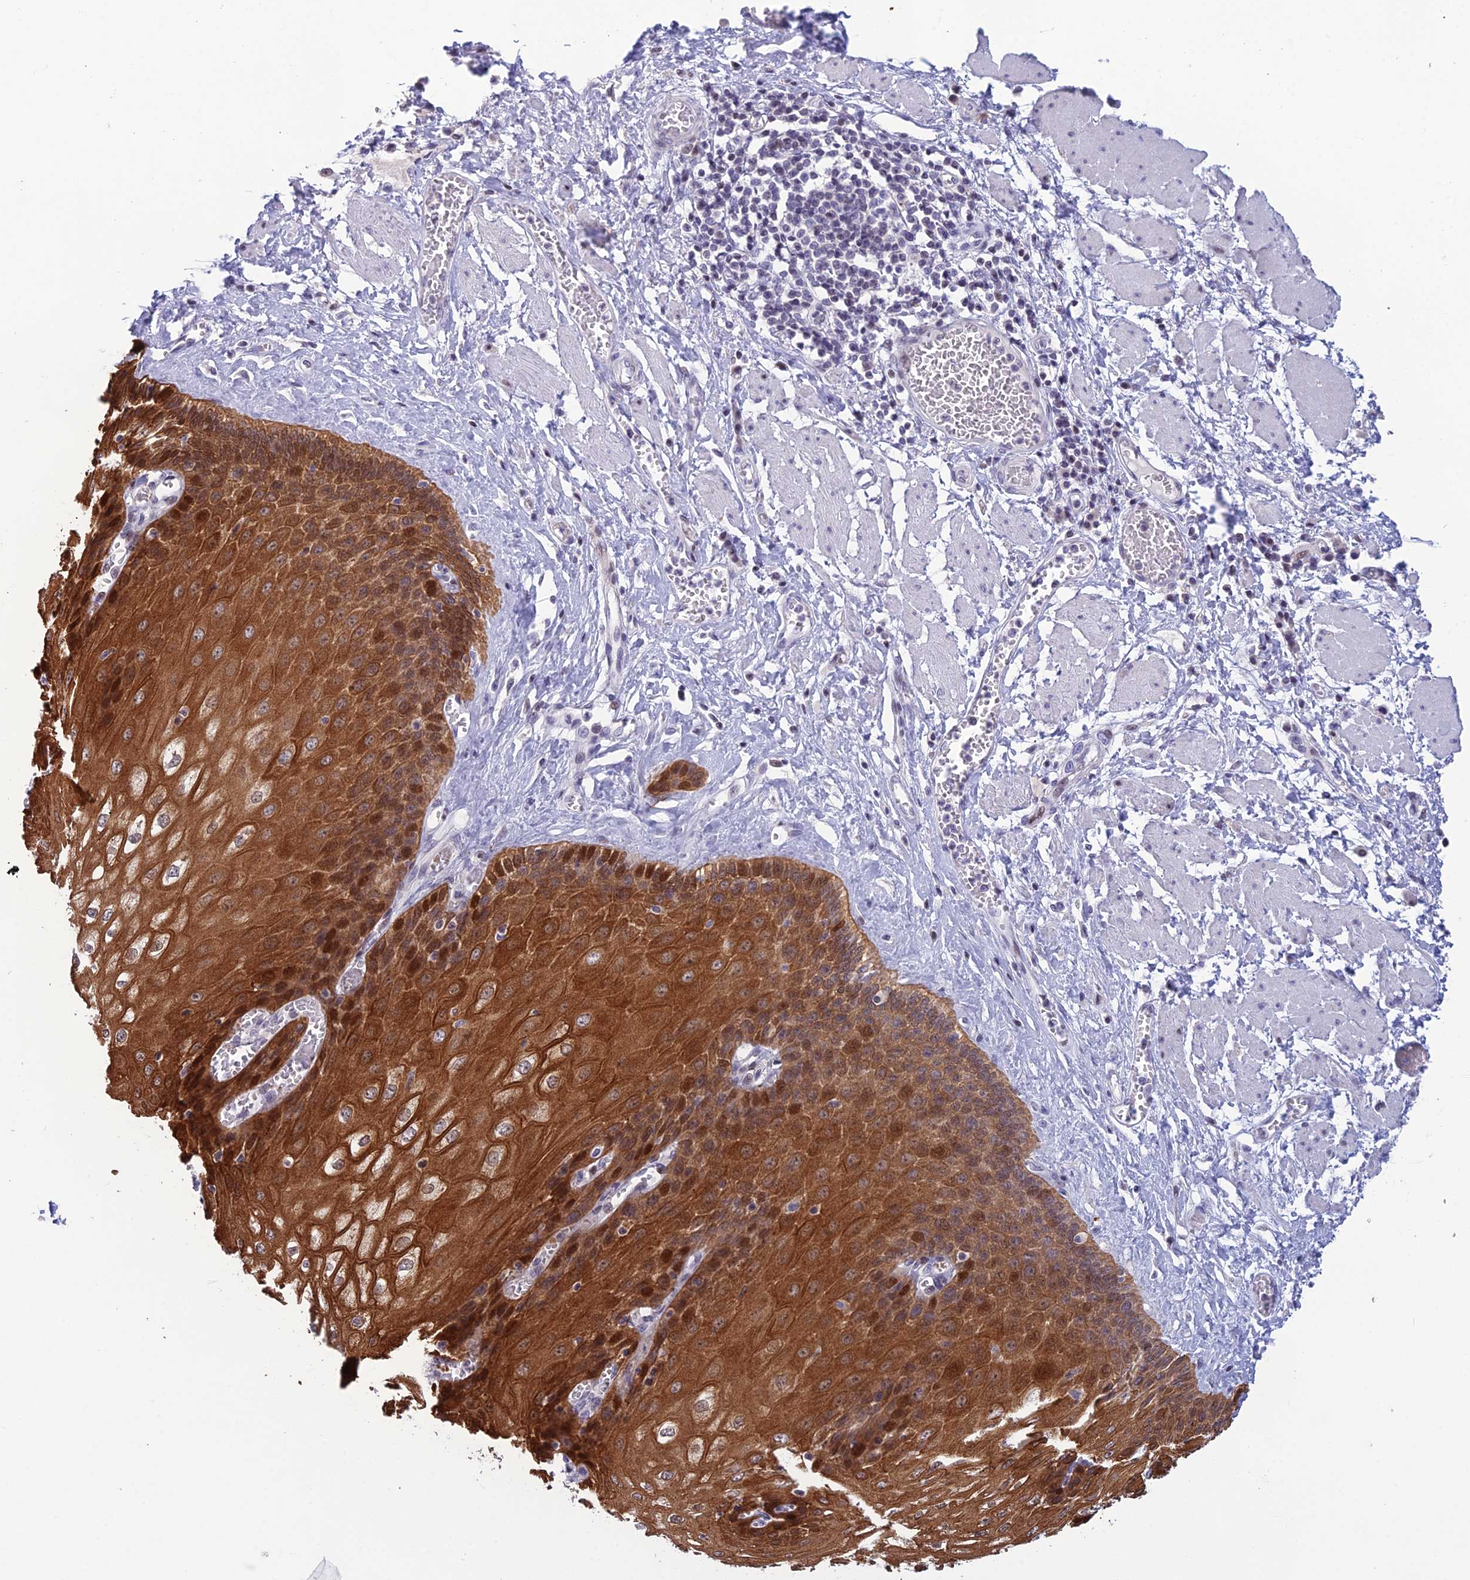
{"staining": {"intensity": "strong", "quantity": ">75%", "location": "cytoplasmic/membranous,nuclear"}, "tissue": "esophagus", "cell_type": "Squamous epithelial cells", "image_type": "normal", "snomed": [{"axis": "morphology", "description": "Normal tissue, NOS"}, {"axis": "topography", "description": "Esophagus"}], "caption": "DAB (3,3'-diaminobenzidine) immunohistochemical staining of normal human esophagus demonstrates strong cytoplasmic/membranous,nuclear protein expression in approximately >75% of squamous epithelial cells. (Stains: DAB in brown, nuclei in blue, Microscopy: brightfield microscopy at high magnification).", "gene": "TMEM134", "patient": {"sex": "male", "age": 60}}